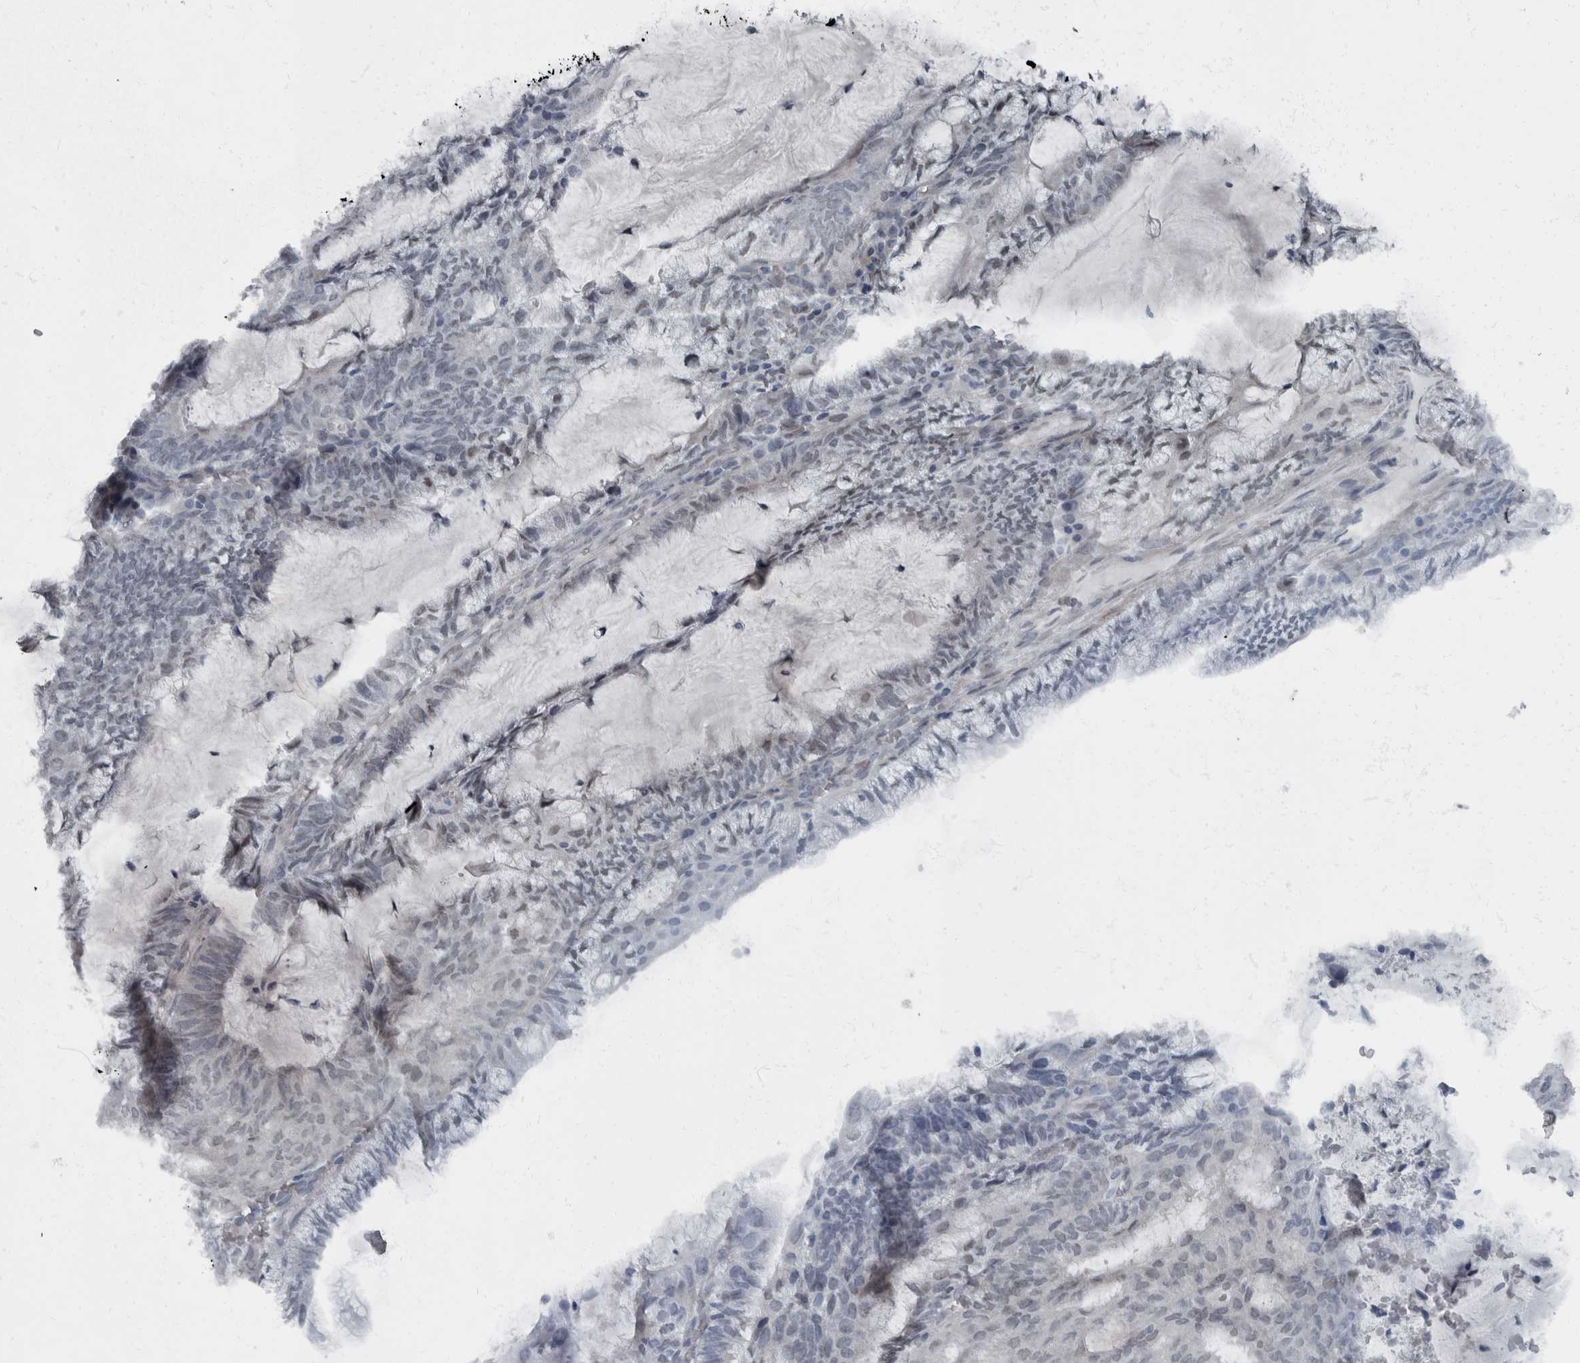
{"staining": {"intensity": "weak", "quantity": "<25%", "location": "cytoplasmic/membranous"}, "tissue": "endometrial cancer", "cell_type": "Tumor cells", "image_type": "cancer", "snomed": [{"axis": "morphology", "description": "Adenocarcinoma, NOS"}, {"axis": "topography", "description": "Endometrium"}], "caption": "This is a micrograph of IHC staining of endometrial cancer, which shows no staining in tumor cells.", "gene": "WDR33", "patient": {"sex": "female", "age": 81}}